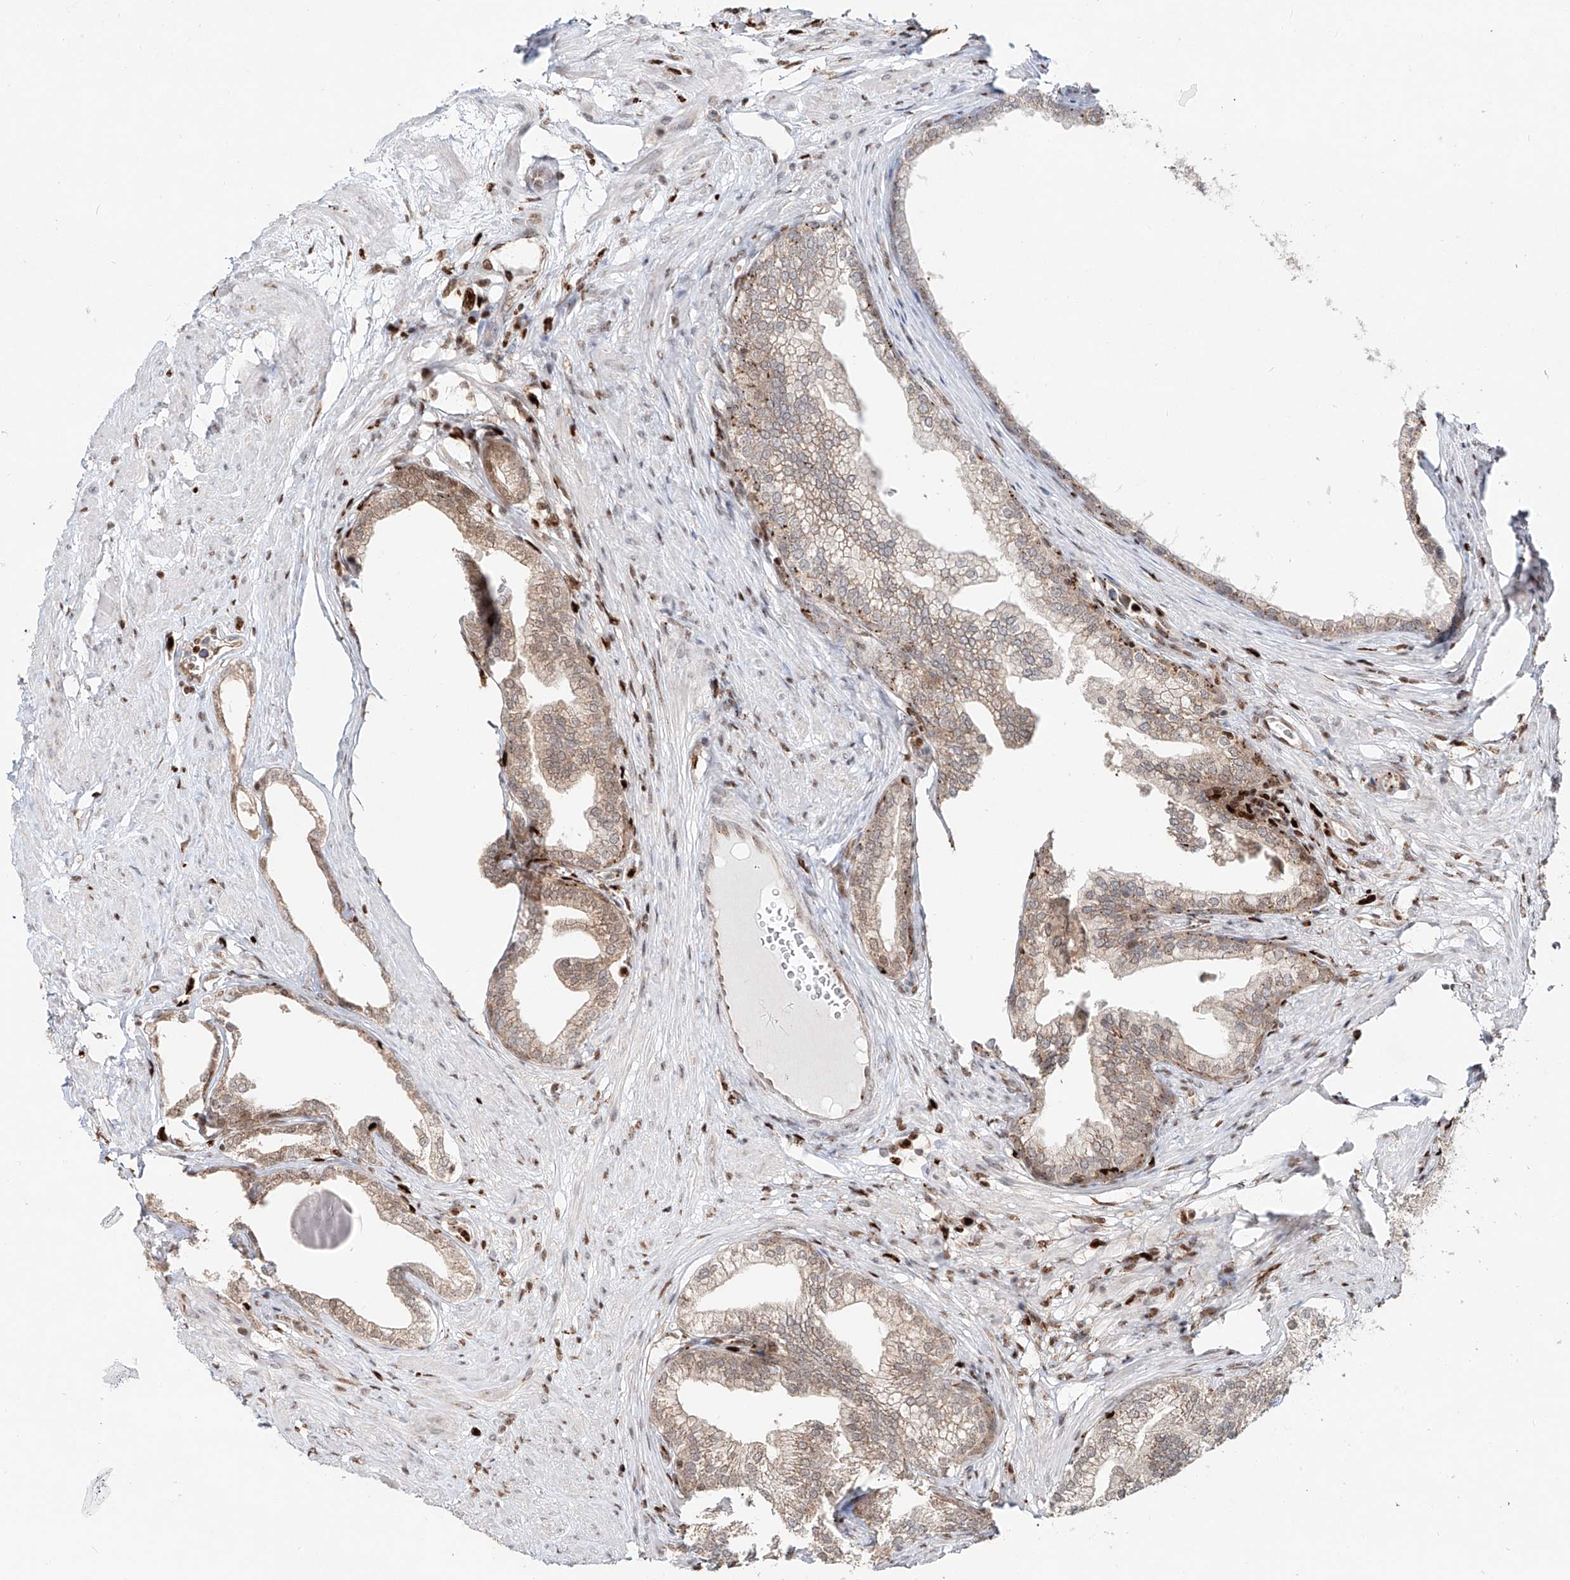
{"staining": {"intensity": "moderate", "quantity": "25%-75%", "location": "cytoplasmic/membranous,nuclear"}, "tissue": "prostate", "cell_type": "Glandular cells", "image_type": "normal", "snomed": [{"axis": "morphology", "description": "Normal tissue, NOS"}, {"axis": "morphology", "description": "Urothelial carcinoma, Low grade"}, {"axis": "topography", "description": "Urinary bladder"}, {"axis": "topography", "description": "Prostate"}], "caption": "IHC of benign human prostate demonstrates medium levels of moderate cytoplasmic/membranous,nuclear expression in about 25%-75% of glandular cells. The protein of interest is shown in brown color, while the nuclei are stained blue.", "gene": "DZIP1L", "patient": {"sex": "male", "age": 60}}